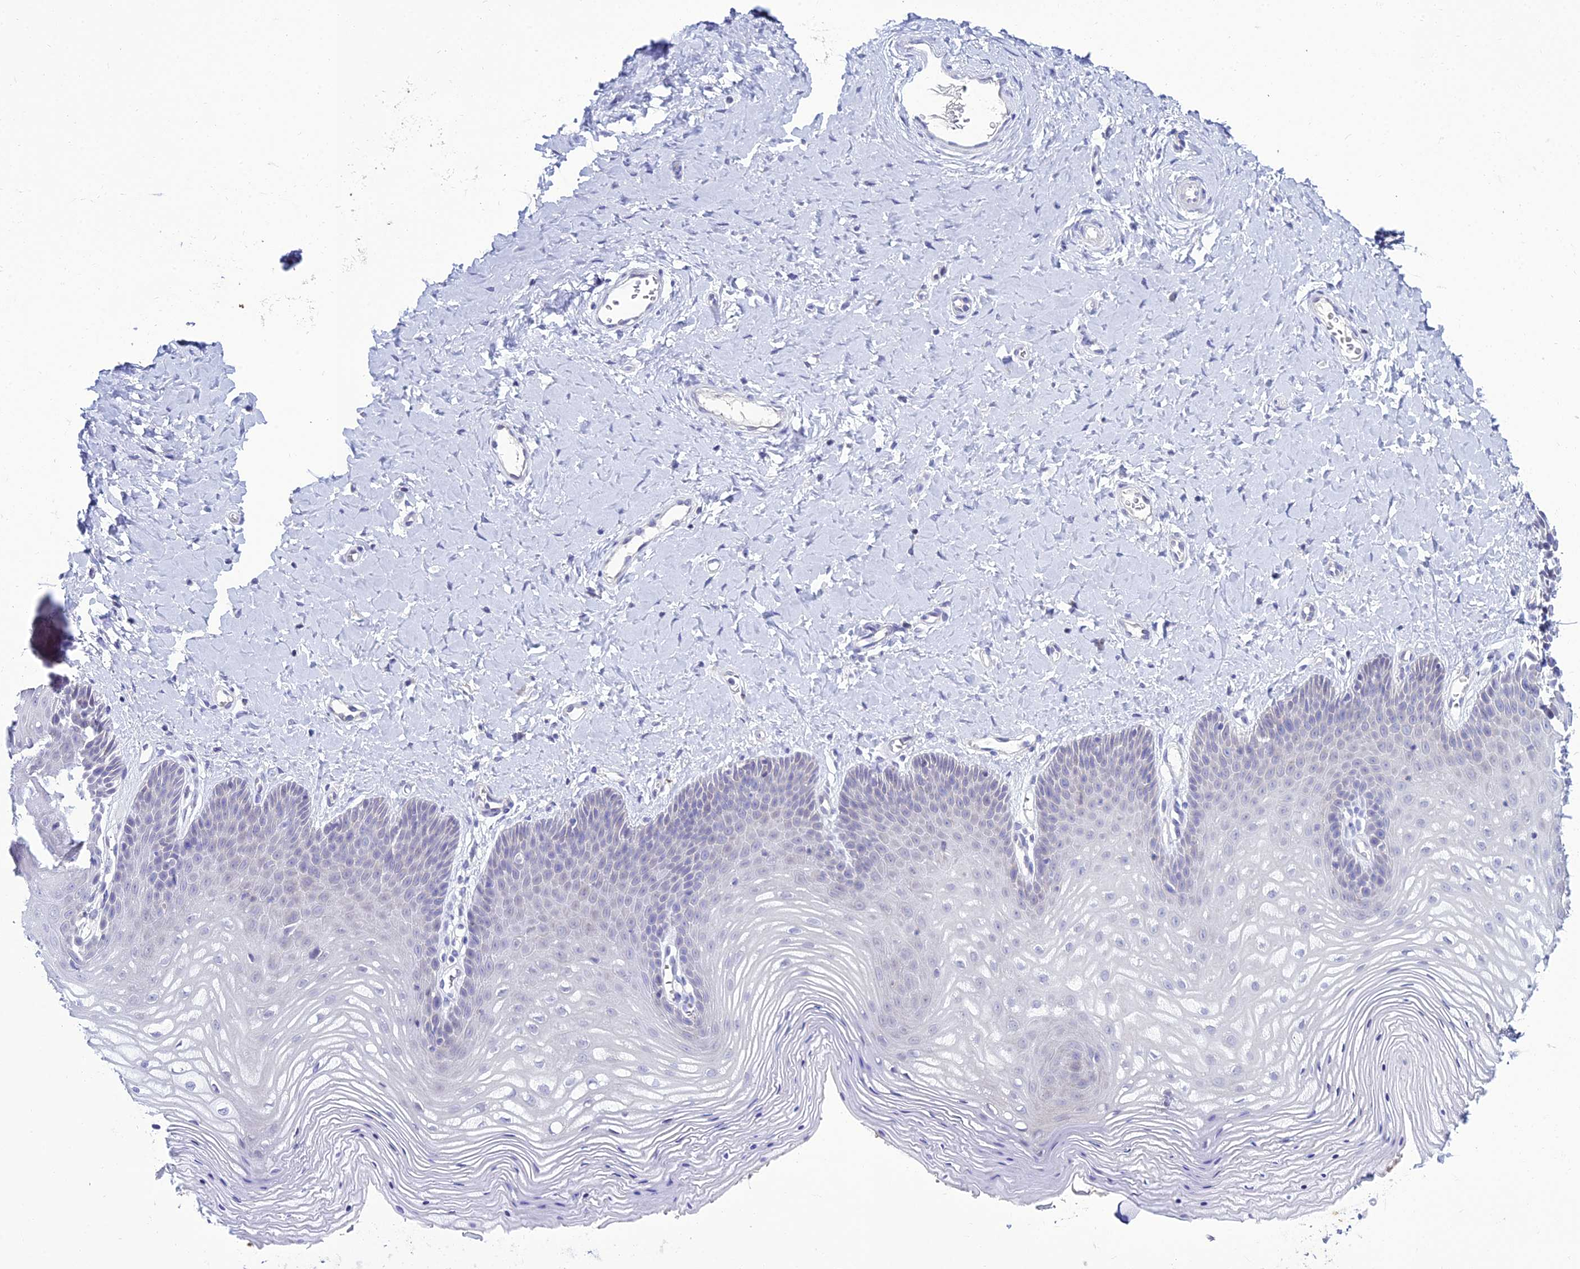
{"staining": {"intensity": "weak", "quantity": "<25%", "location": "nuclear"}, "tissue": "vagina", "cell_type": "Squamous epithelial cells", "image_type": "normal", "snomed": [{"axis": "morphology", "description": "Normal tissue, NOS"}, {"axis": "topography", "description": "Vagina"}], "caption": "Immunohistochemical staining of unremarkable vagina displays no significant positivity in squamous epithelial cells. (DAB (3,3'-diaminobenzidine) immunohistochemistry visualized using brightfield microscopy, high magnification).", "gene": "ZMIZ1", "patient": {"sex": "female", "age": 65}}